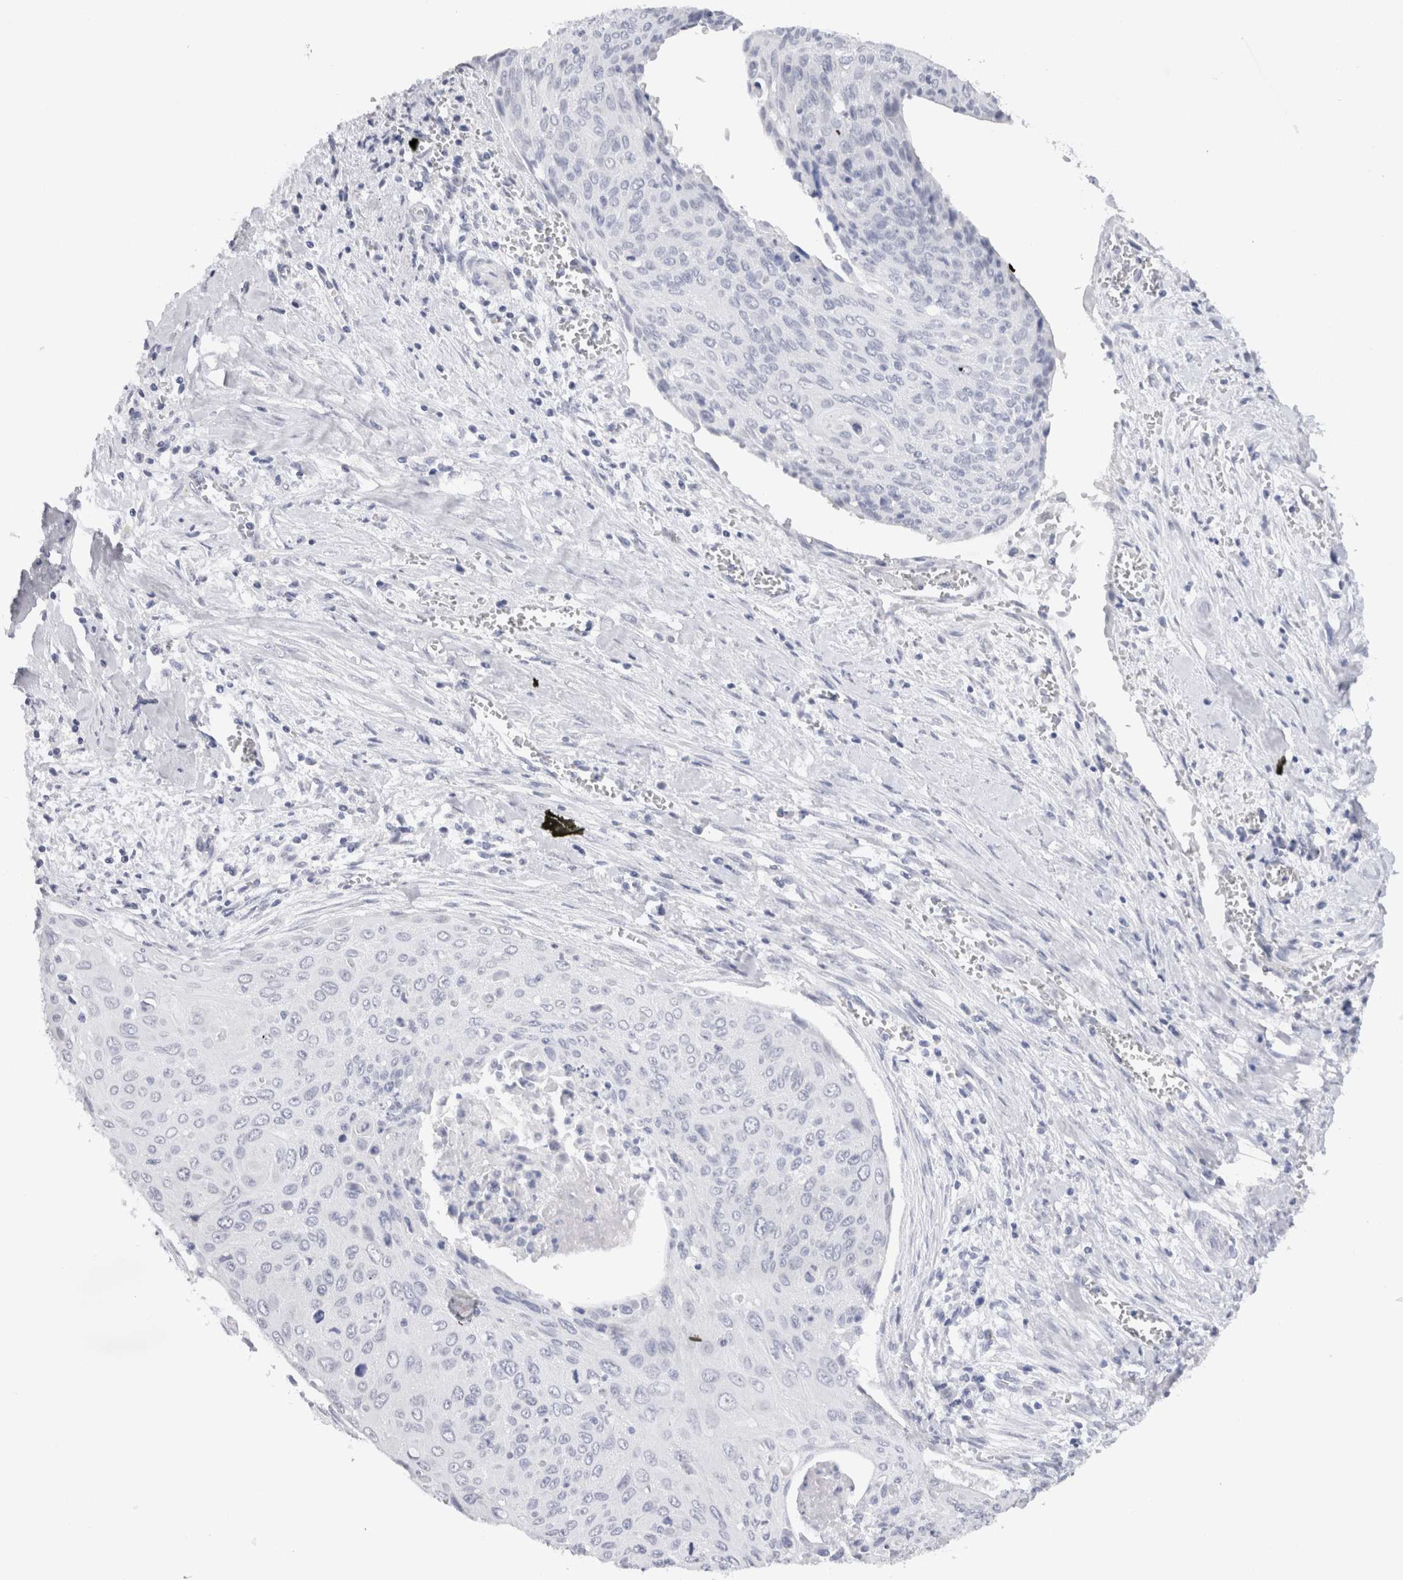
{"staining": {"intensity": "negative", "quantity": "none", "location": "none"}, "tissue": "cervical cancer", "cell_type": "Tumor cells", "image_type": "cancer", "snomed": [{"axis": "morphology", "description": "Squamous cell carcinoma, NOS"}, {"axis": "topography", "description": "Cervix"}], "caption": "Tumor cells show no significant protein positivity in cervical squamous cell carcinoma. (Stains: DAB (3,3'-diaminobenzidine) immunohistochemistry (IHC) with hematoxylin counter stain, Microscopy: brightfield microscopy at high magnification).", "gene": "C9orf50", "patient": {"sex": "female", "age": 55}}